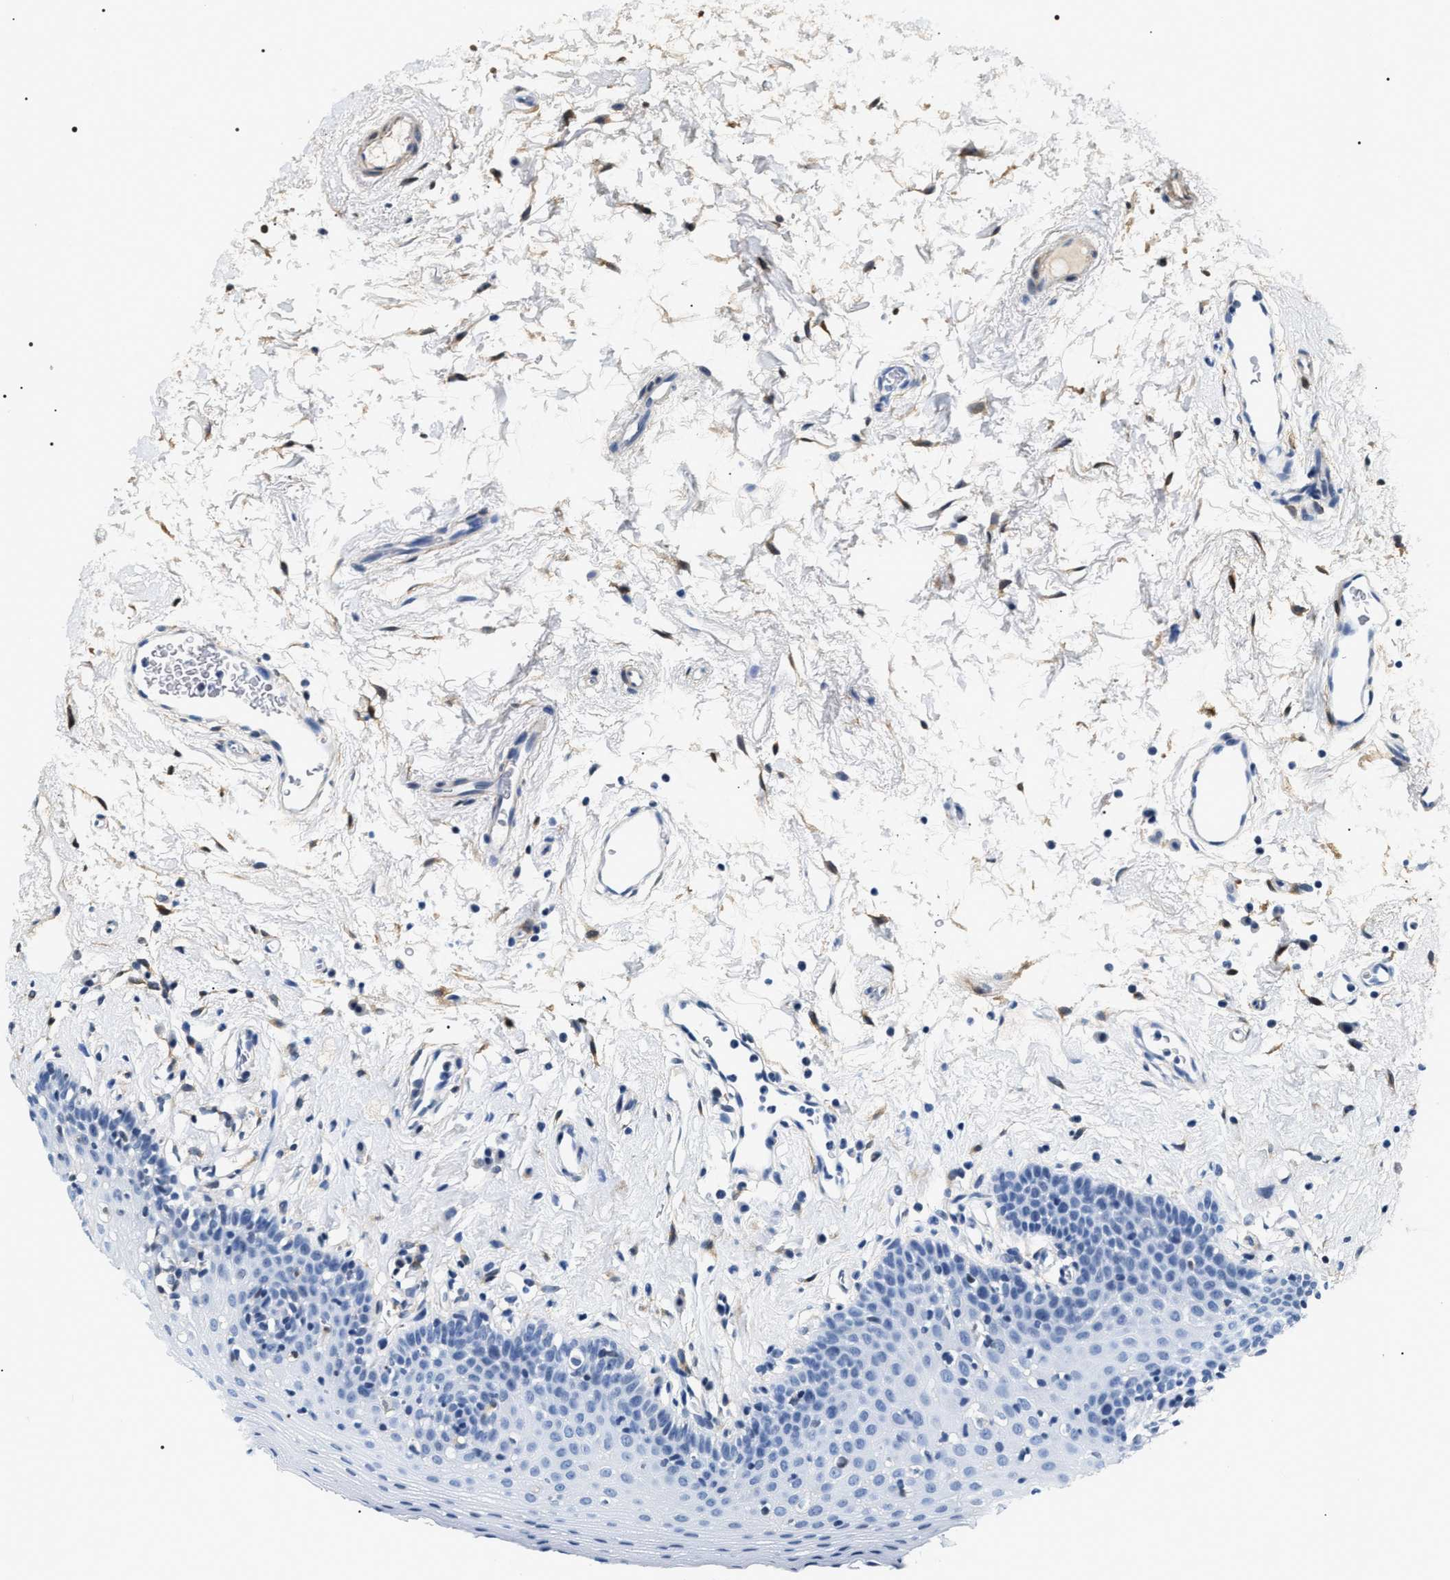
{"staining": {"intensity": "negative", "quantity": "none", "location": "none"}, "tissue": "oral mucosa", "cell_type": "Squamous epithelial cells", "image_type": "normal", "snomed": [{"axis": "morphology", "description": "Normal tissue, NOS"}, {"axis": "topography", "description": "Oral tissue"}], "caption": "IHC micrograph of benign oral mucosa: human oral mucosa stained with DAB (3,3'-diaminobenzidine) demonstrates no significant protein staining in squamous epithelial cells.", "gene": "BAG2", "patient": {"sex": "male", "age": 66}}